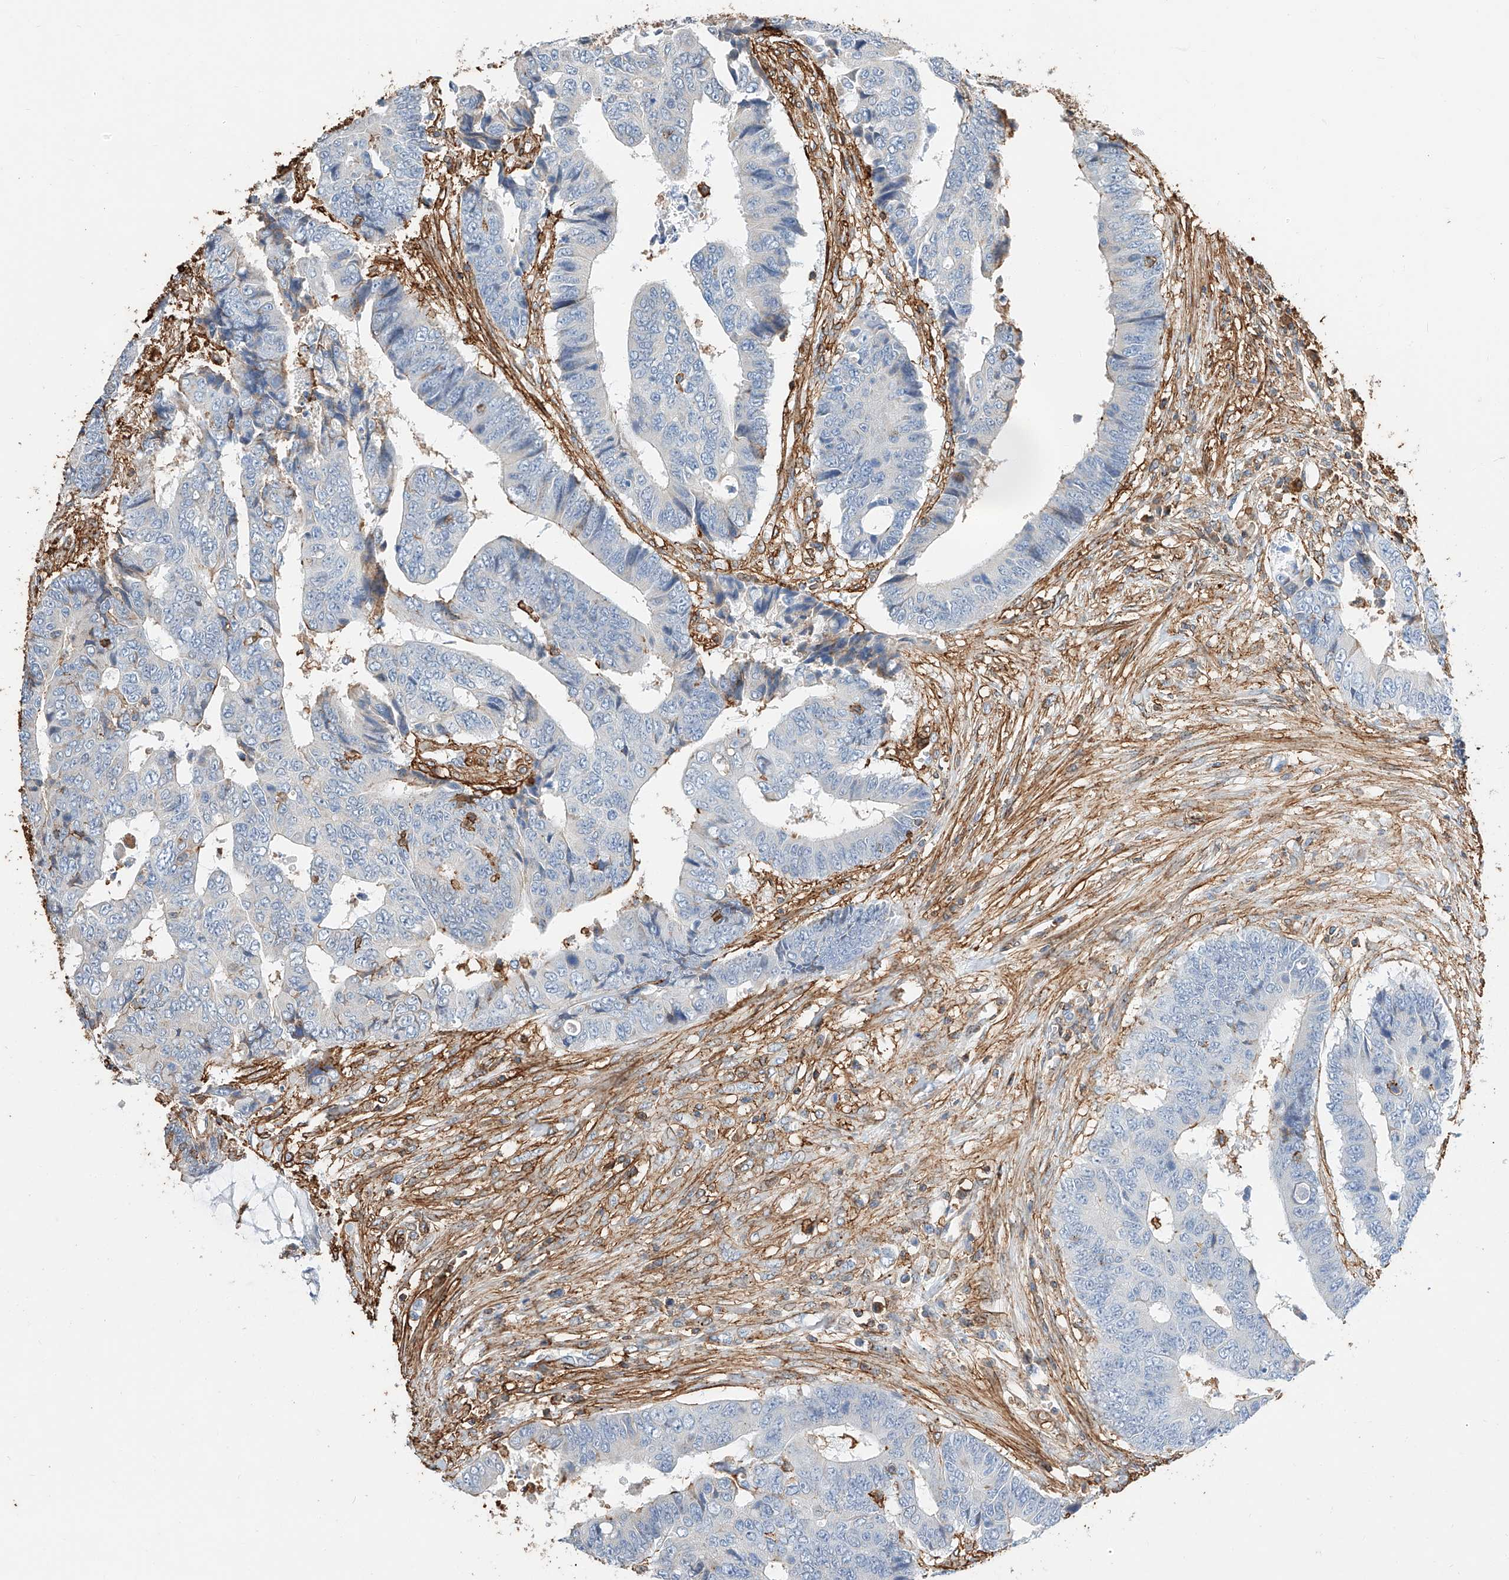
{"staining": {"intensity": "negative", "quantity": "none", "location": "none"}, "tissue": "colorectal cancer", "cell_type": "Tumor cells", "image_type": "cancer", "snomed": [{"axis": "morphology", "description": "Adenocarcinoma, NOS"}, {"axis": "topography", "description": "Rectum"}], "caption": "Immunohistochemical staining of human colorectal adenocarcinoma demonstrates no significant positivity in tumor cells.", "gene": "WFS1", "patient": {"sex": "male", "age": 84}}